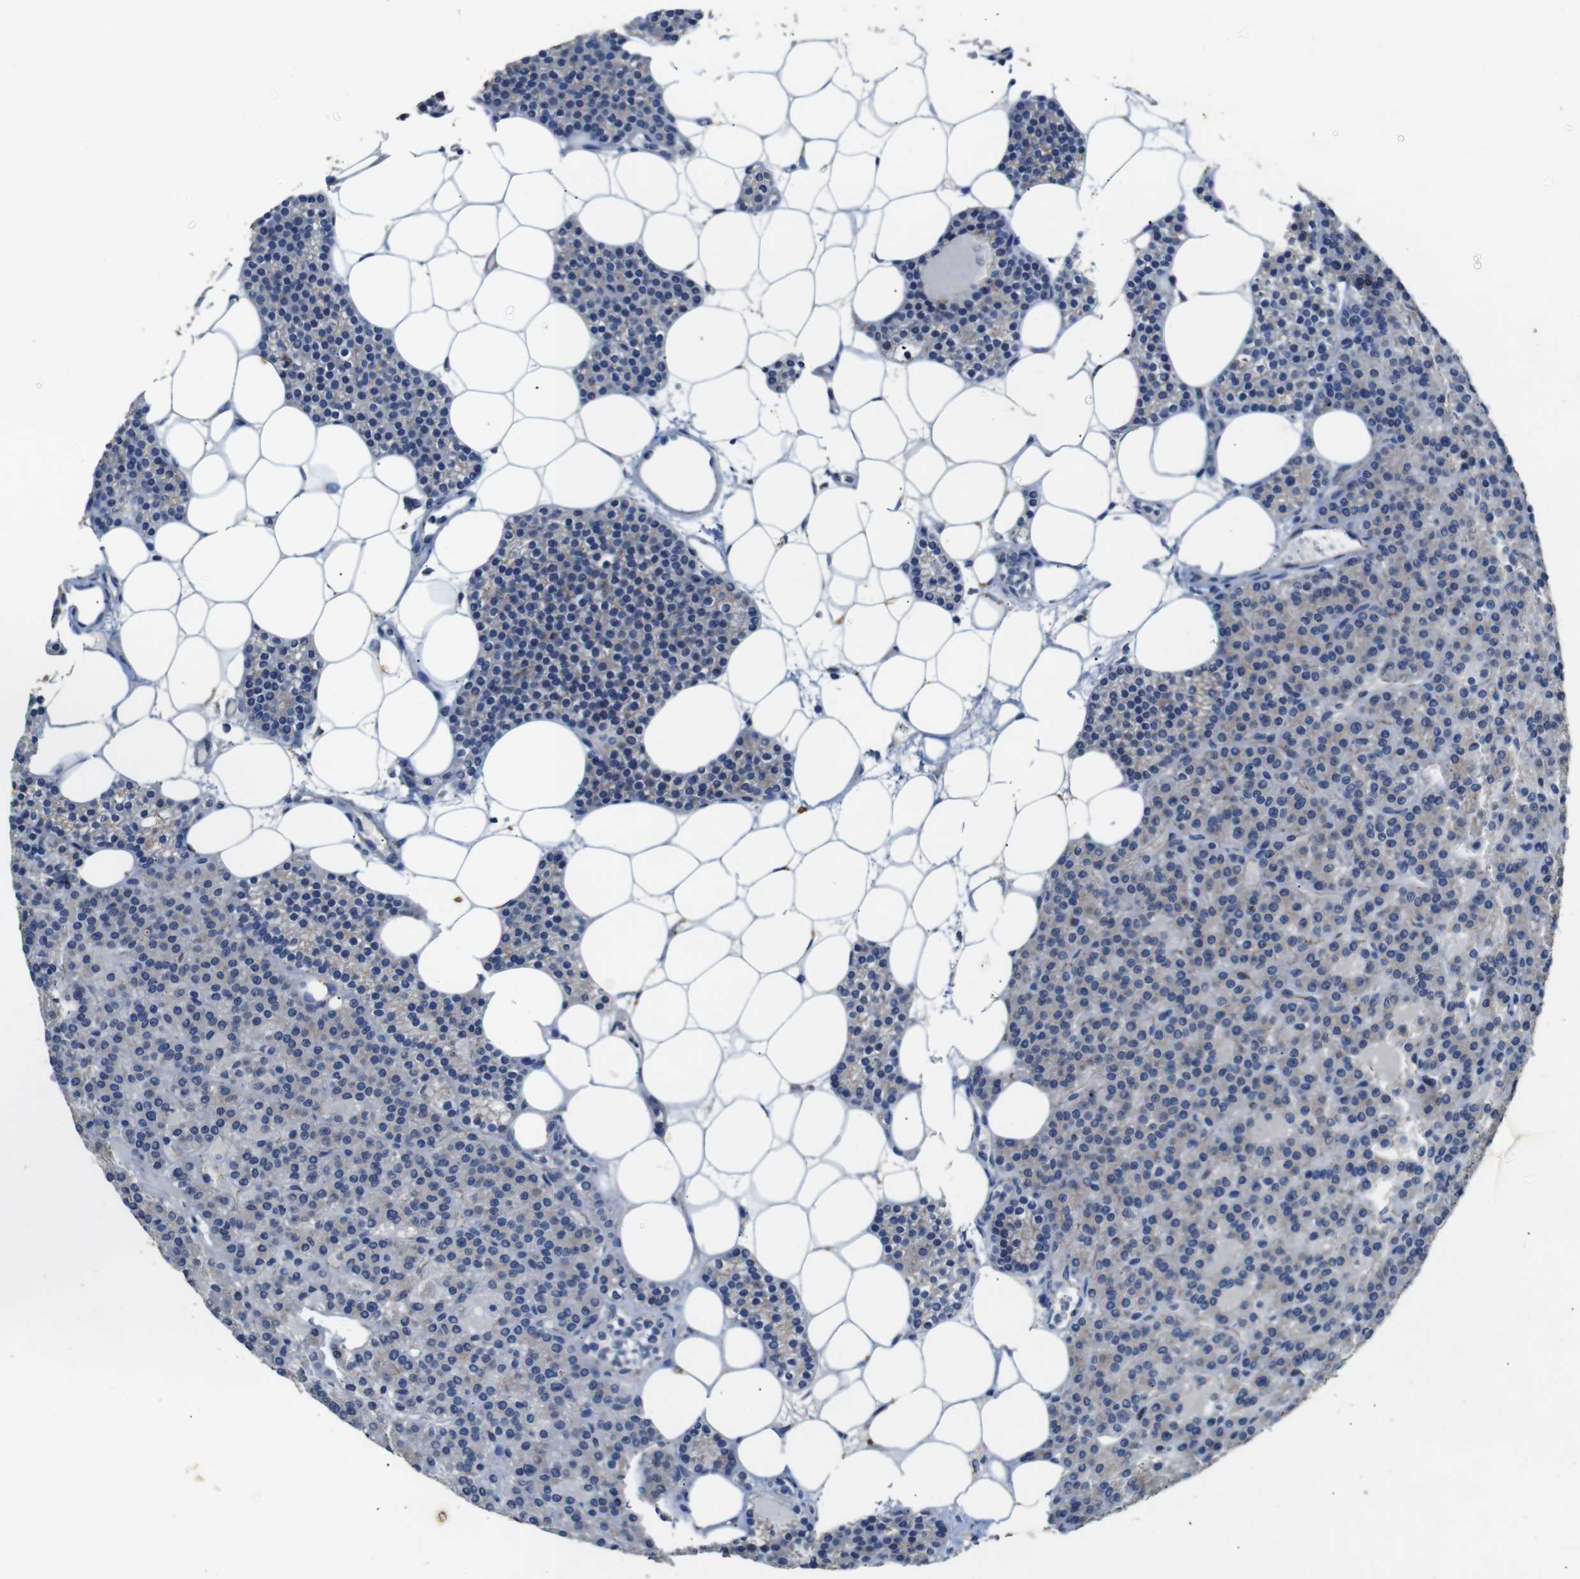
{"staining": {"intensity": "moderate", "quantity": "25%-75%", "location": "cytoplasmic/membranous"}, "tissue": "parathyroid gland", "cell_type": "Glandular cells", "image_type": "normal", "snomed": [{"axis": "morphology", "description": "Normal tissue, NOS"}, {"axis": "morphology", "description": "Adenoma, NOS"}, {"axis": "topography", "description": "Parathyroid gland"}], "caption": "Normal parathyroid gland displays moderate cytoplasmic/membranous expression in approximately 25%-75% of glandular cells.", "gene": "NHLRC3", "patient": {"sex": "female", "age": 51}}